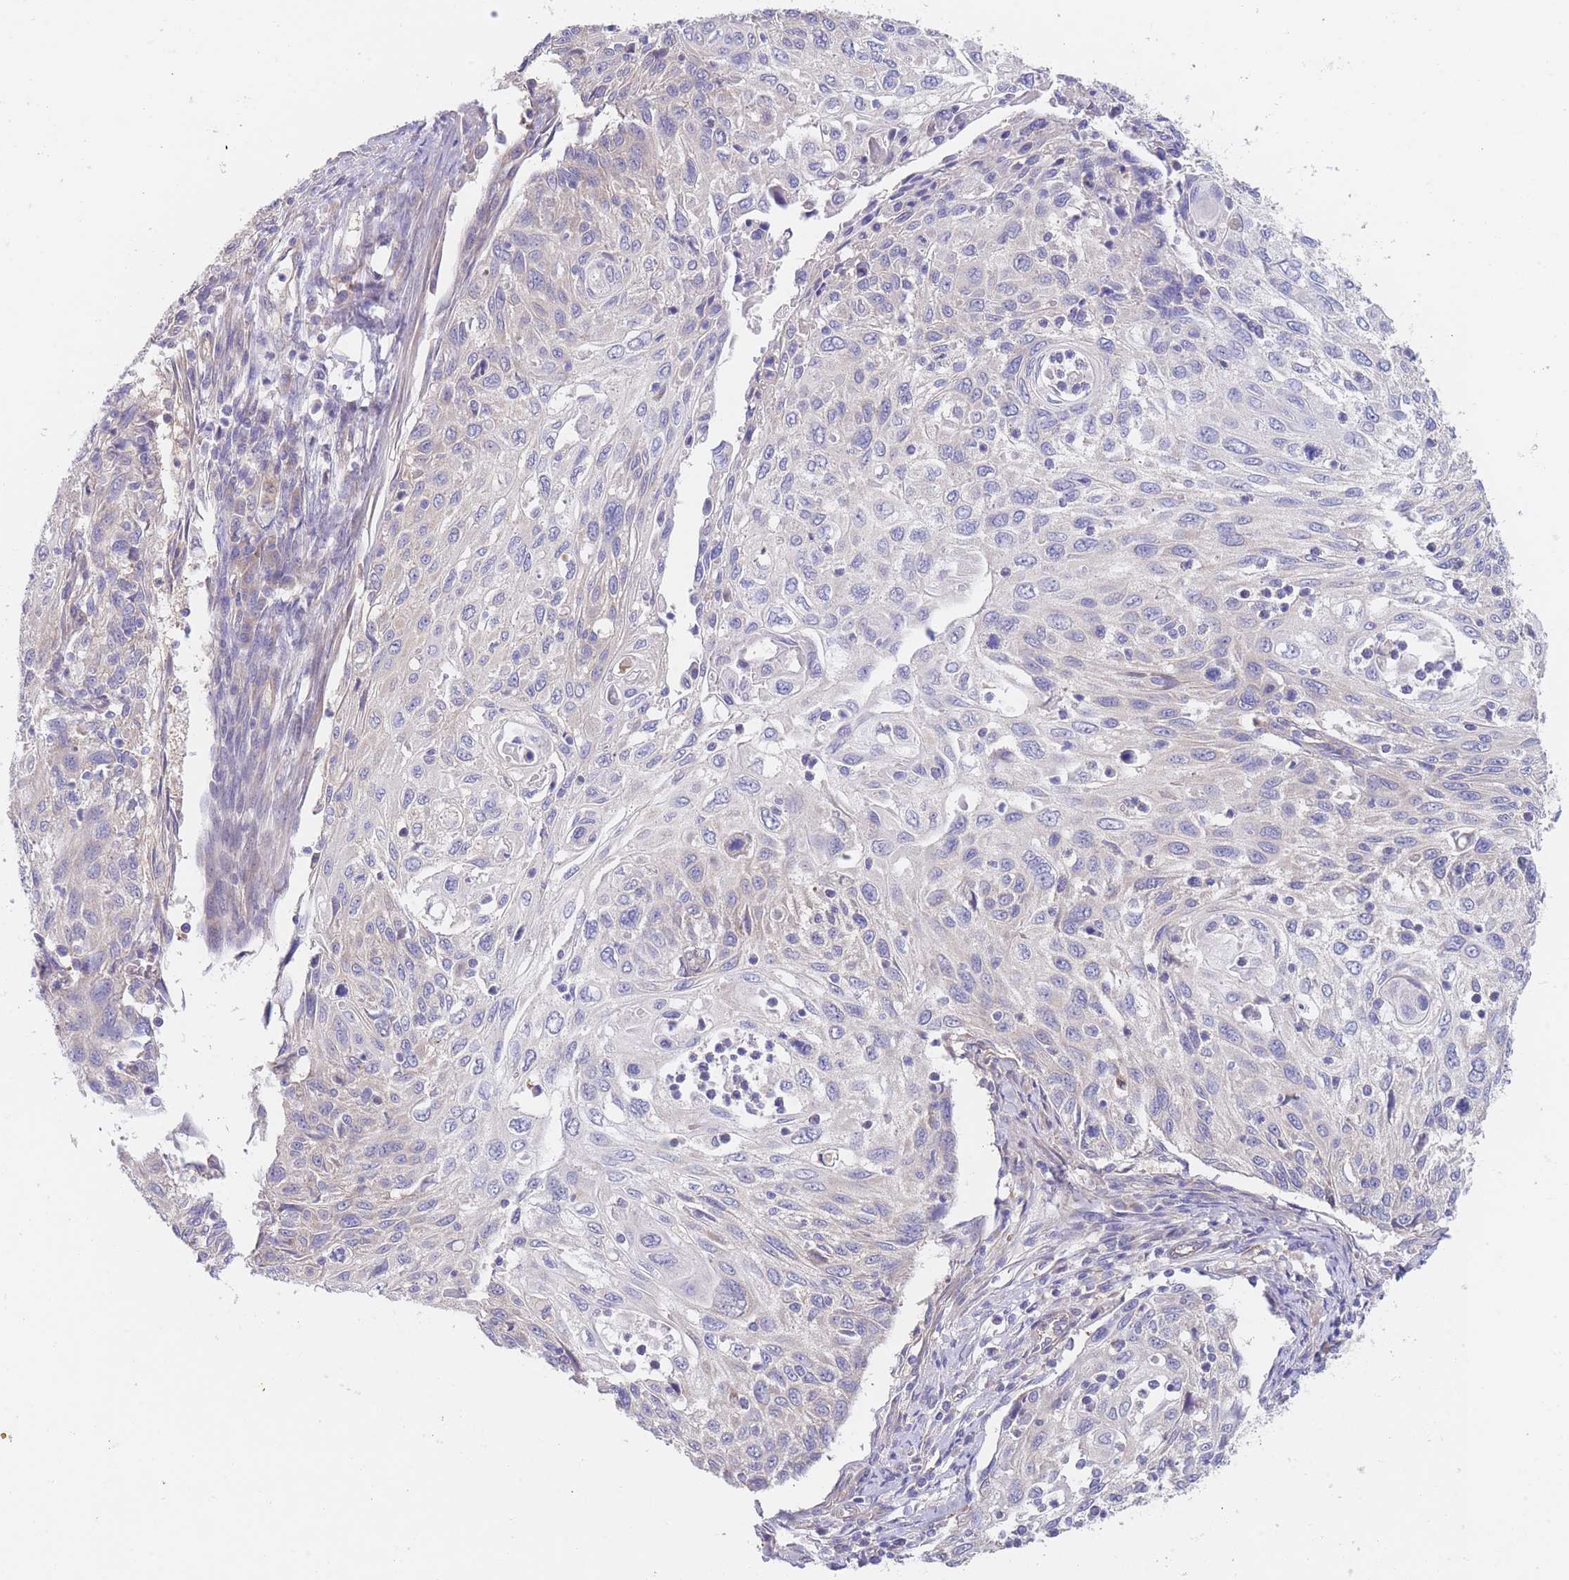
{"staining": {"intensity": "negative", "quantity": "none", "location": "none"}, "tissue": "cervical cancer", "cell_type": "Tumor cells", "image_type": "cancer", "snomed": [{"axis": "morphology", "description": "Squamous cell carcinoma, NOS"}, {"axis": "topography", "description": "Cervix"}], "caption": "IHC histopathology image of cervical cancer stained for a protein (brown), which demonstrates no expression in tumor cells.", "gene": "ZNF281", "patient": {"sex": "female", "age": 70}}